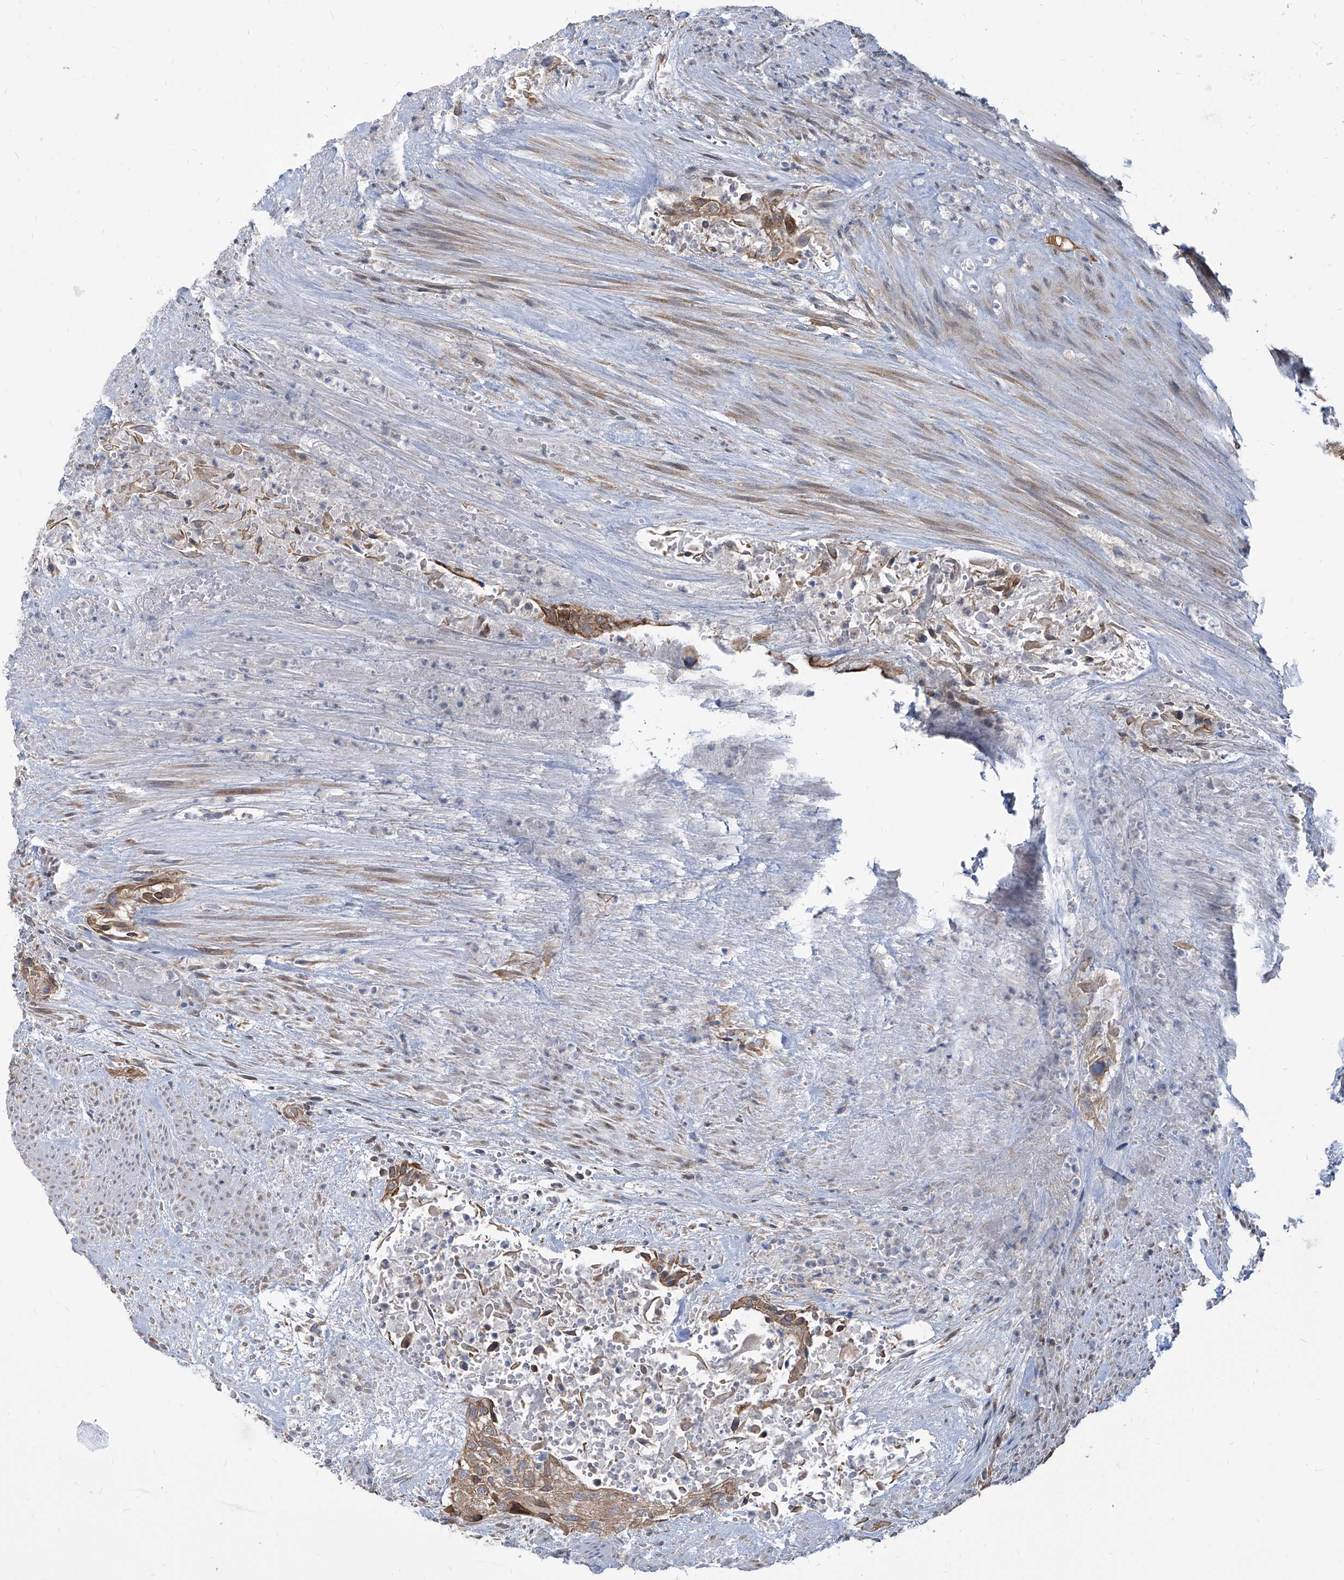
{"staining": {"intensity": "moderate", "quantity": ">75%", "location": "cytoplasmic/membranous"}, "tissue": "urothelial cancer", "cell_type": "Tumor cells", "image_type": "cancer", "snomed": [{"axis": "morphology", "description": "Urothelial carcinoma, High grade"}, {"axis": "topography", "description": "Urinary bladder"}], "caption": "Immunohistochemical staining of human urothelial carcinoma (high-grade) displays moderate cytoplasmic/membranous protein expression in approximately >75% of tumor cells.", "gene": "FAM83B", "patient": {"sex": "male", "age": 35}}